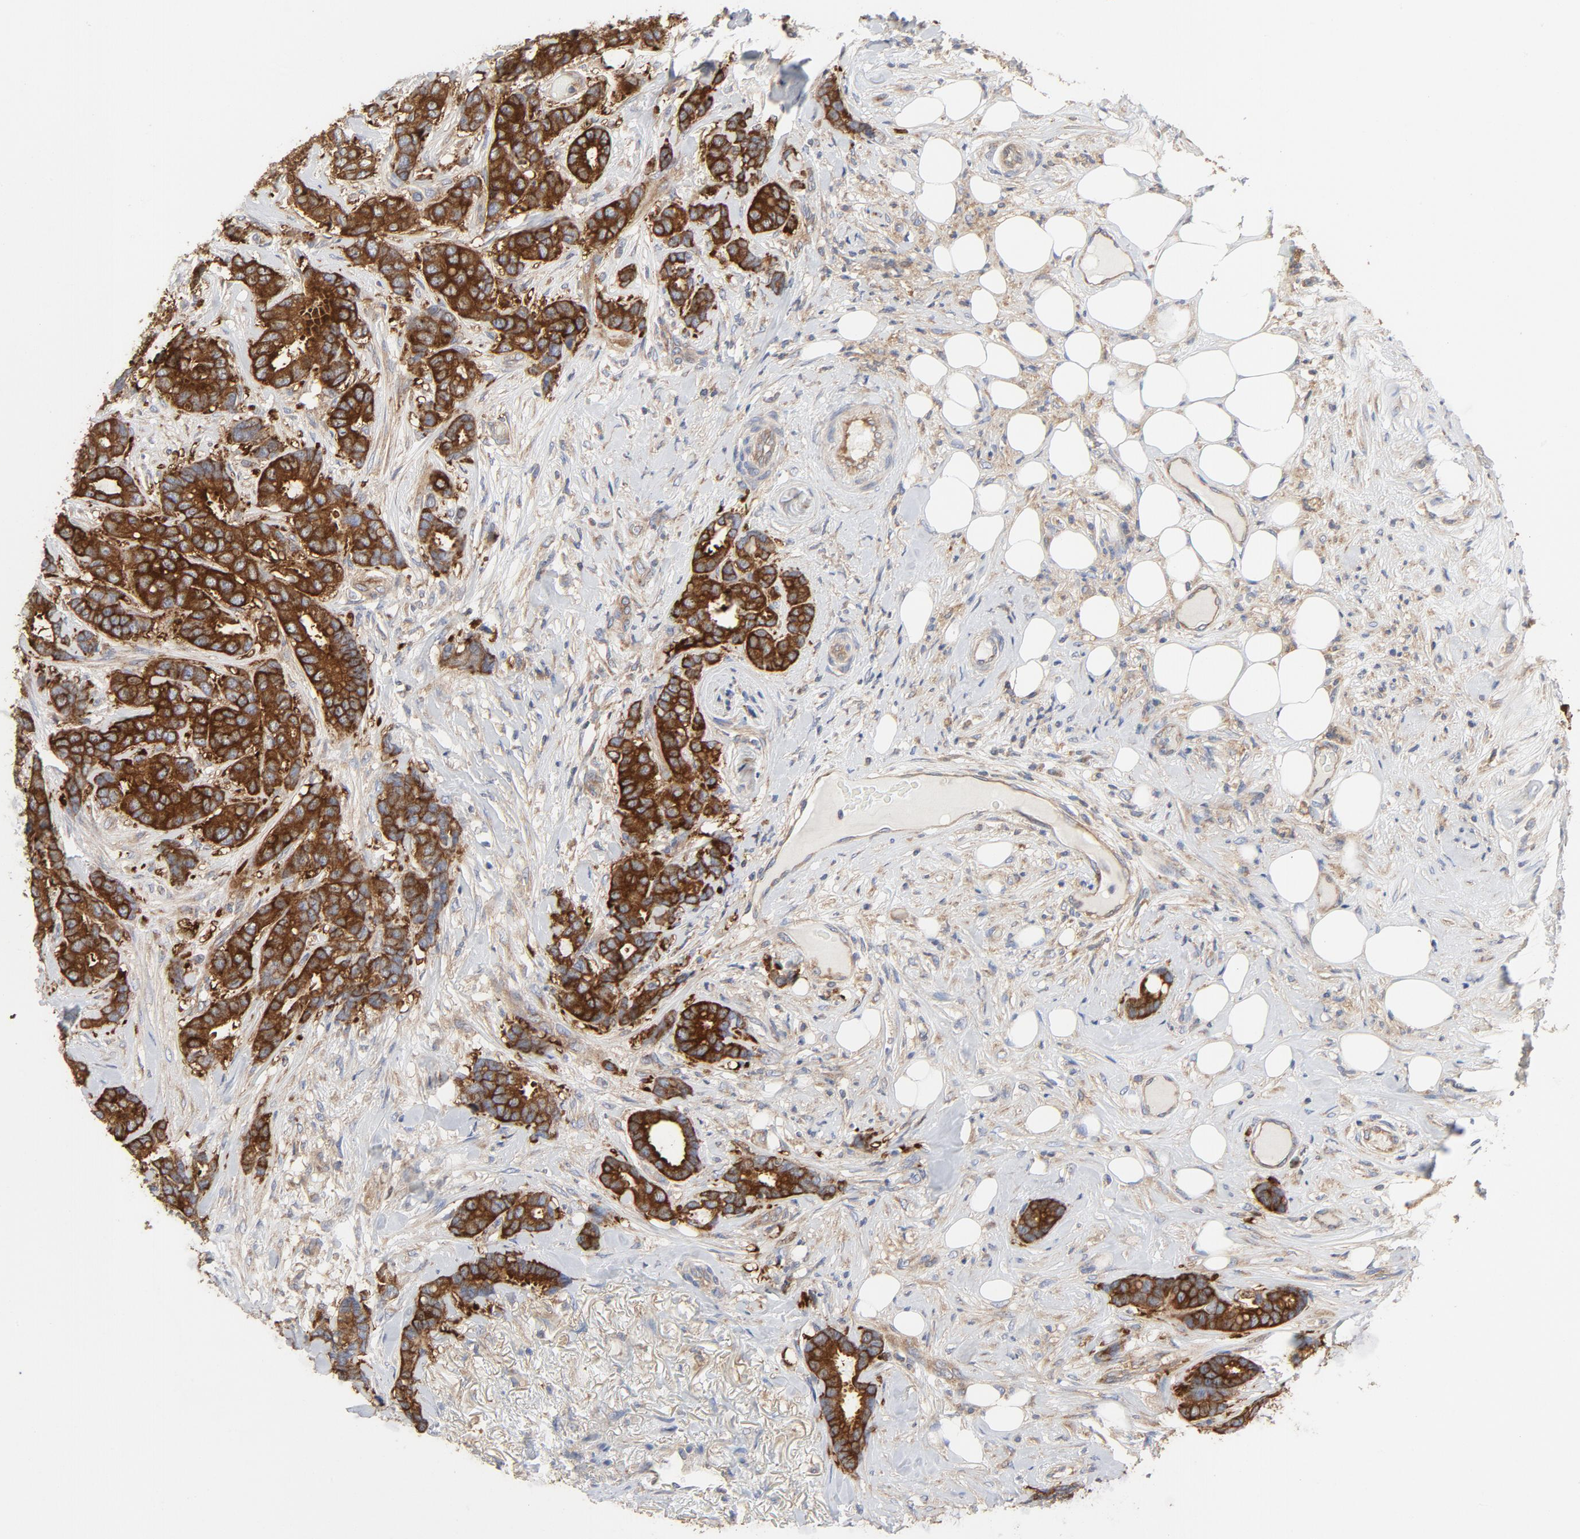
{"staining": {"intensity": "strong", "quantity": ">75%", "location": "cytoplasmic/membranous"}, "tissue": "breast cancer", "cell_type": "Tumor cells", "image_type": "cancer", "snomed": [{"axis": "morphology", "description": "Duct carcinoma"}, {"axis": "topography", "description": "Breast"}], "caption": "This is a photomicrograph of immunohistochemistry staining of breast cancer (intraductal carcinoma), which shows strong expression in the cytoplasmic/membranous of tumor cells.", "gene": "RABEP1", "patient": {"sex": "female", "age": 87}}